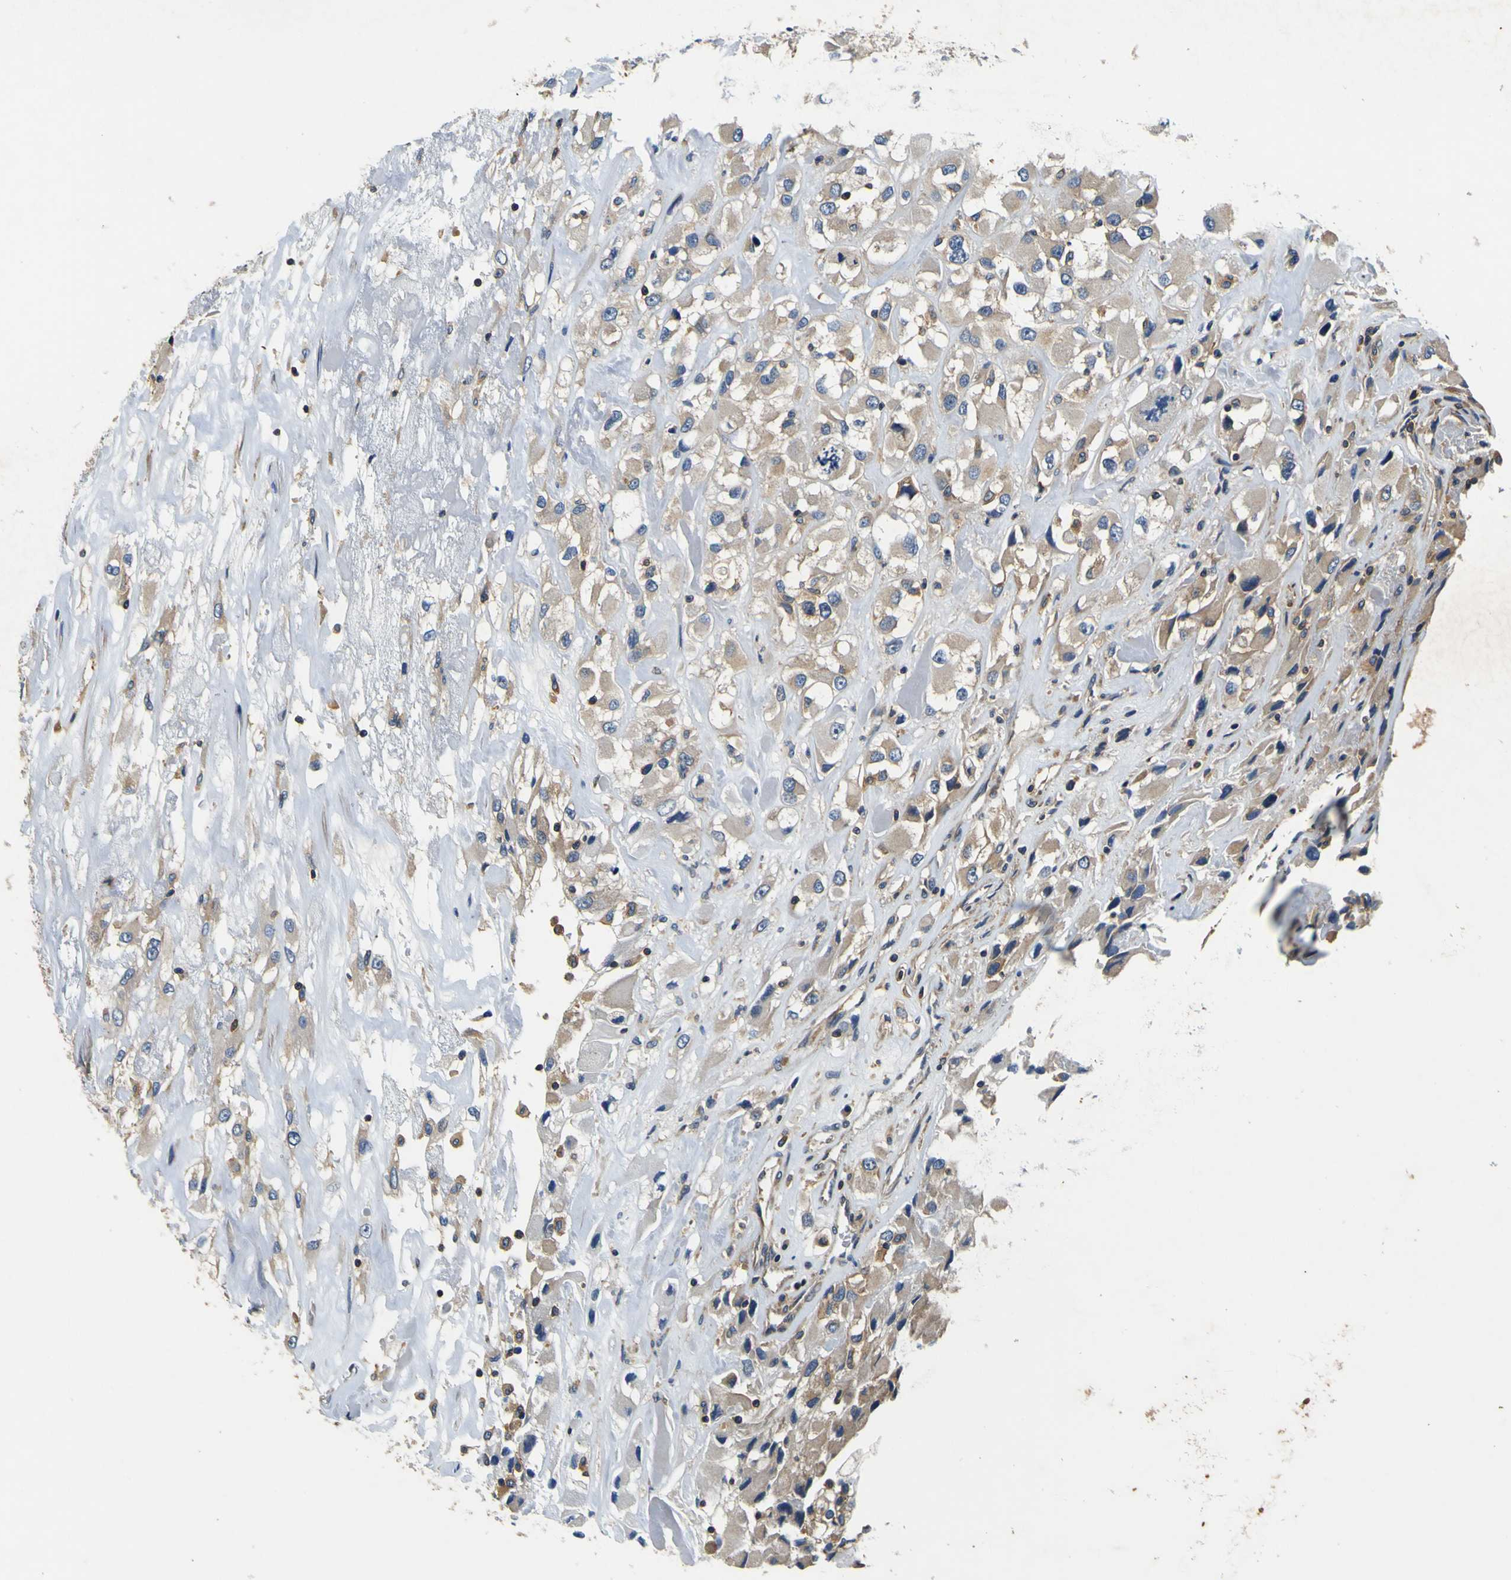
{"staining": {"intensity": "weak", "quantity": ">75%", "location": "cytoplasmic/membranous"}, "tissue": "renal cancer", "cell_type": "Tumor cells", "image_type": "cancer", "snomed": [{"axis": "morphology", "description": "Adenocarcinoma, NOS"}, {"axis": "topography", "description": "Kidney"}], "caption": "Immunohistochemical staining of adenocarcinoma (renal) exhibits weak cytoplasmic/membranous protein expression in about >75% of tumor cells.", "gene": "CNR2", "patient": {"sex": "female", "age": 52}}